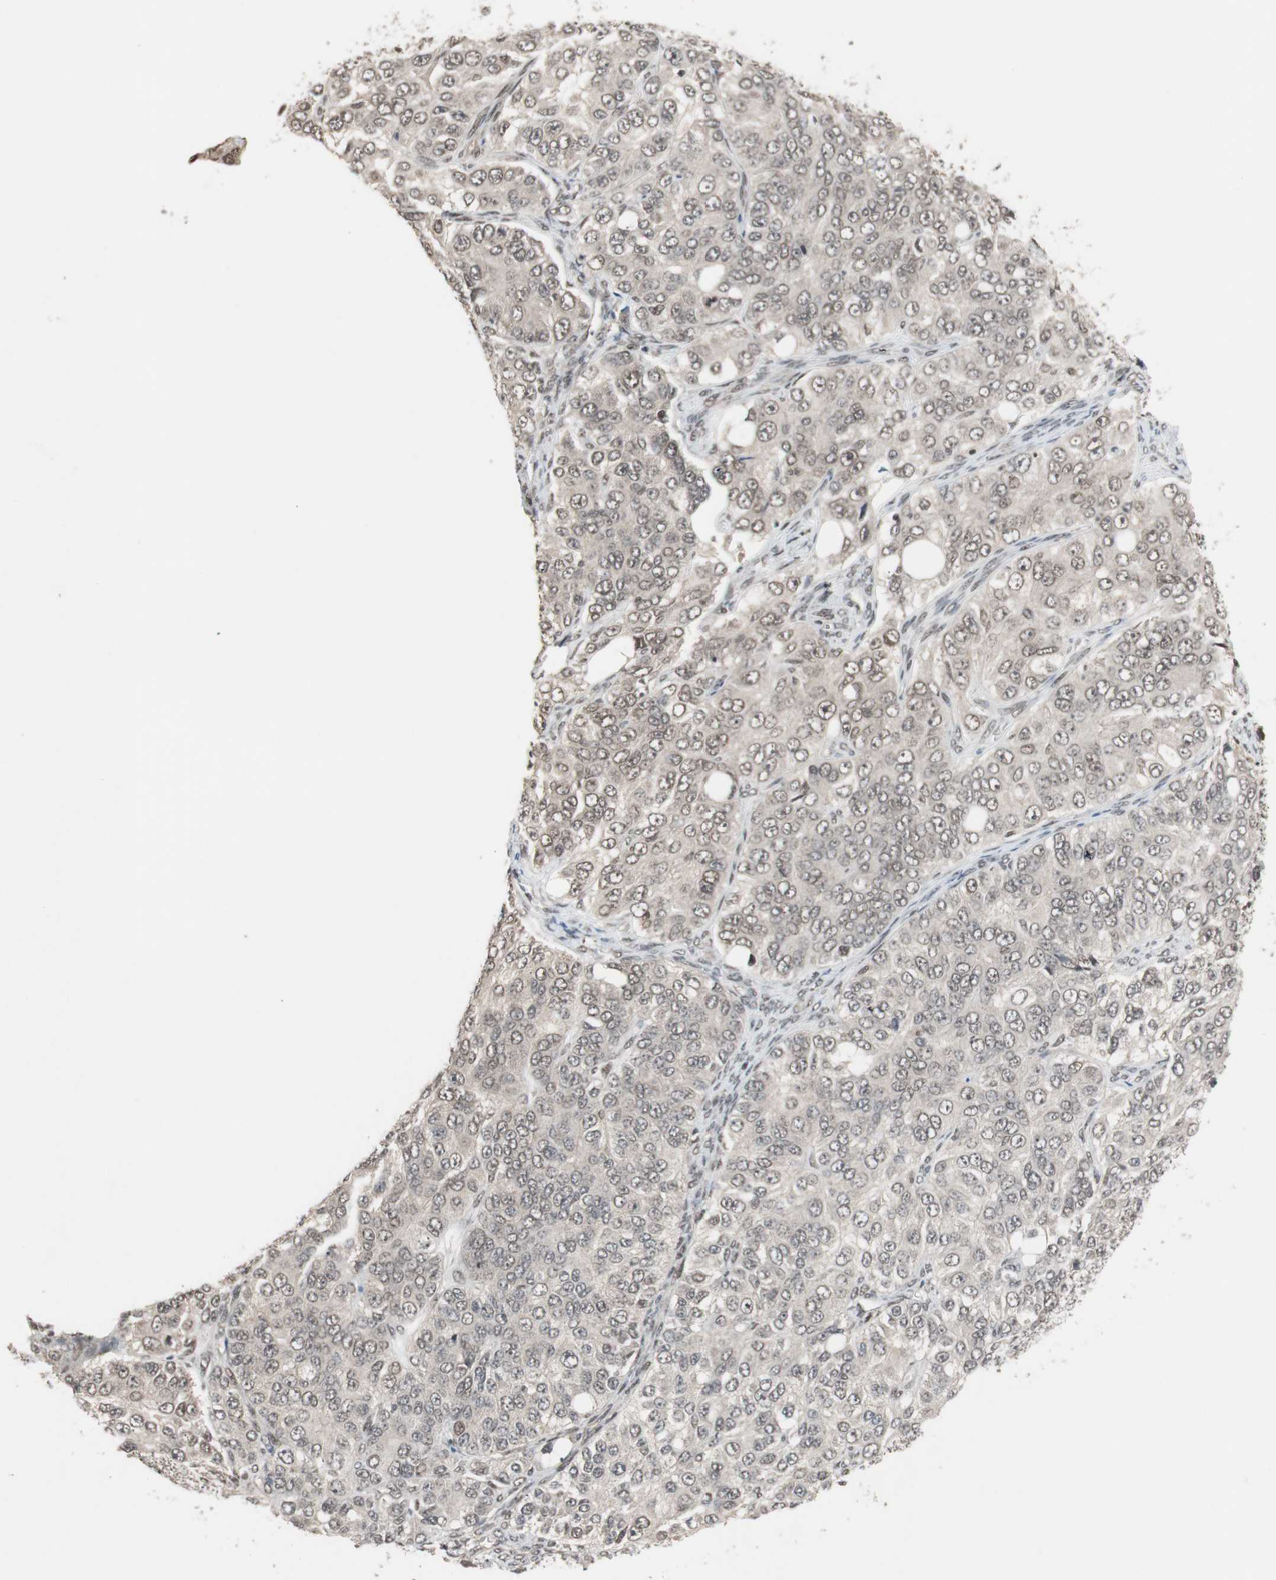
{"staining": {"intensity": "weak", "quantity": "<25%", "location": "nuclear"}, "tissue": "ovarian cancer", "cell_type": "Tumor cells", "image_type": "cancer", "snomed": [{"axis": "morphology", "description": "Carcinoma, endometroid"}, {"axis": "topography", "description": "Ovary"}], "caption": "IHC micrograph of neoplastic tissue: ovarian cancer stained with DAB displays no significant protein positivity in tumor cells.", "gene": "DRAP1", "patient": {"sex": "female", "age": 51}}